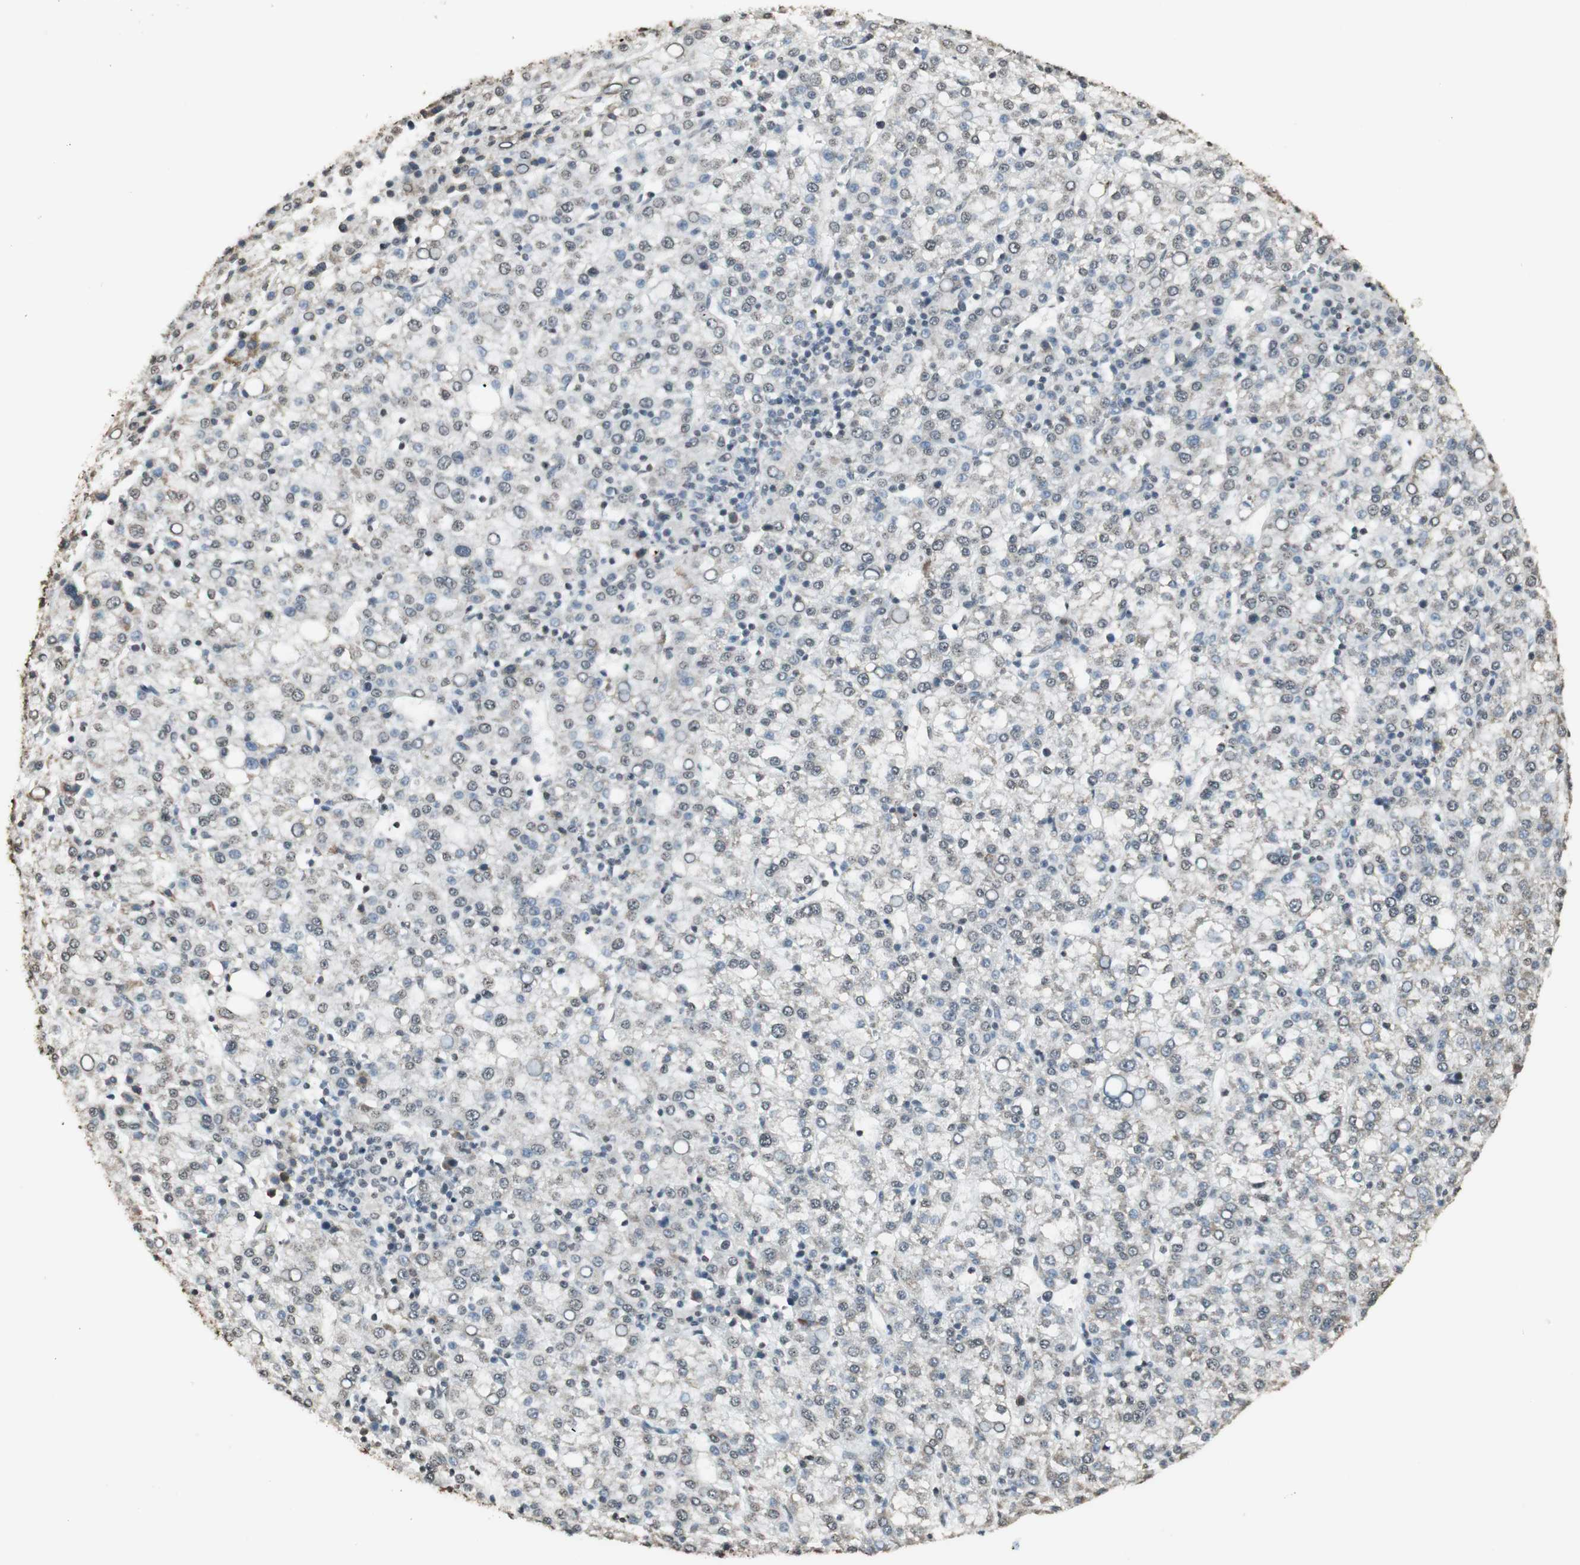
{"staining": {"intensity": "weak", "quantity": "<25%", "location": "cytoplasmic/membranous,nuclear"}, "tissue": "liver cancer", "cell_type": "Tumor cells", "image_type": "cancer", "snomed": [{"axis": "morphology", "description": "Carcinoma, Hepatocellular, NOS"}, {"axis": "topography", "description": "Liver"}], "caption": "Immunohistochemical staining of liver cancer (hepatocellular carcinoma) displays no significant expression in tumor cells. (Stains: DAB (3,3'-diaminobenzidine) immunohistochemistry with hematoxylin counter stain, Microscopy: brightfield microscopy at high magnification).", "gene": "PRELID1", "patient": {"sex": "female", "age": 58}}